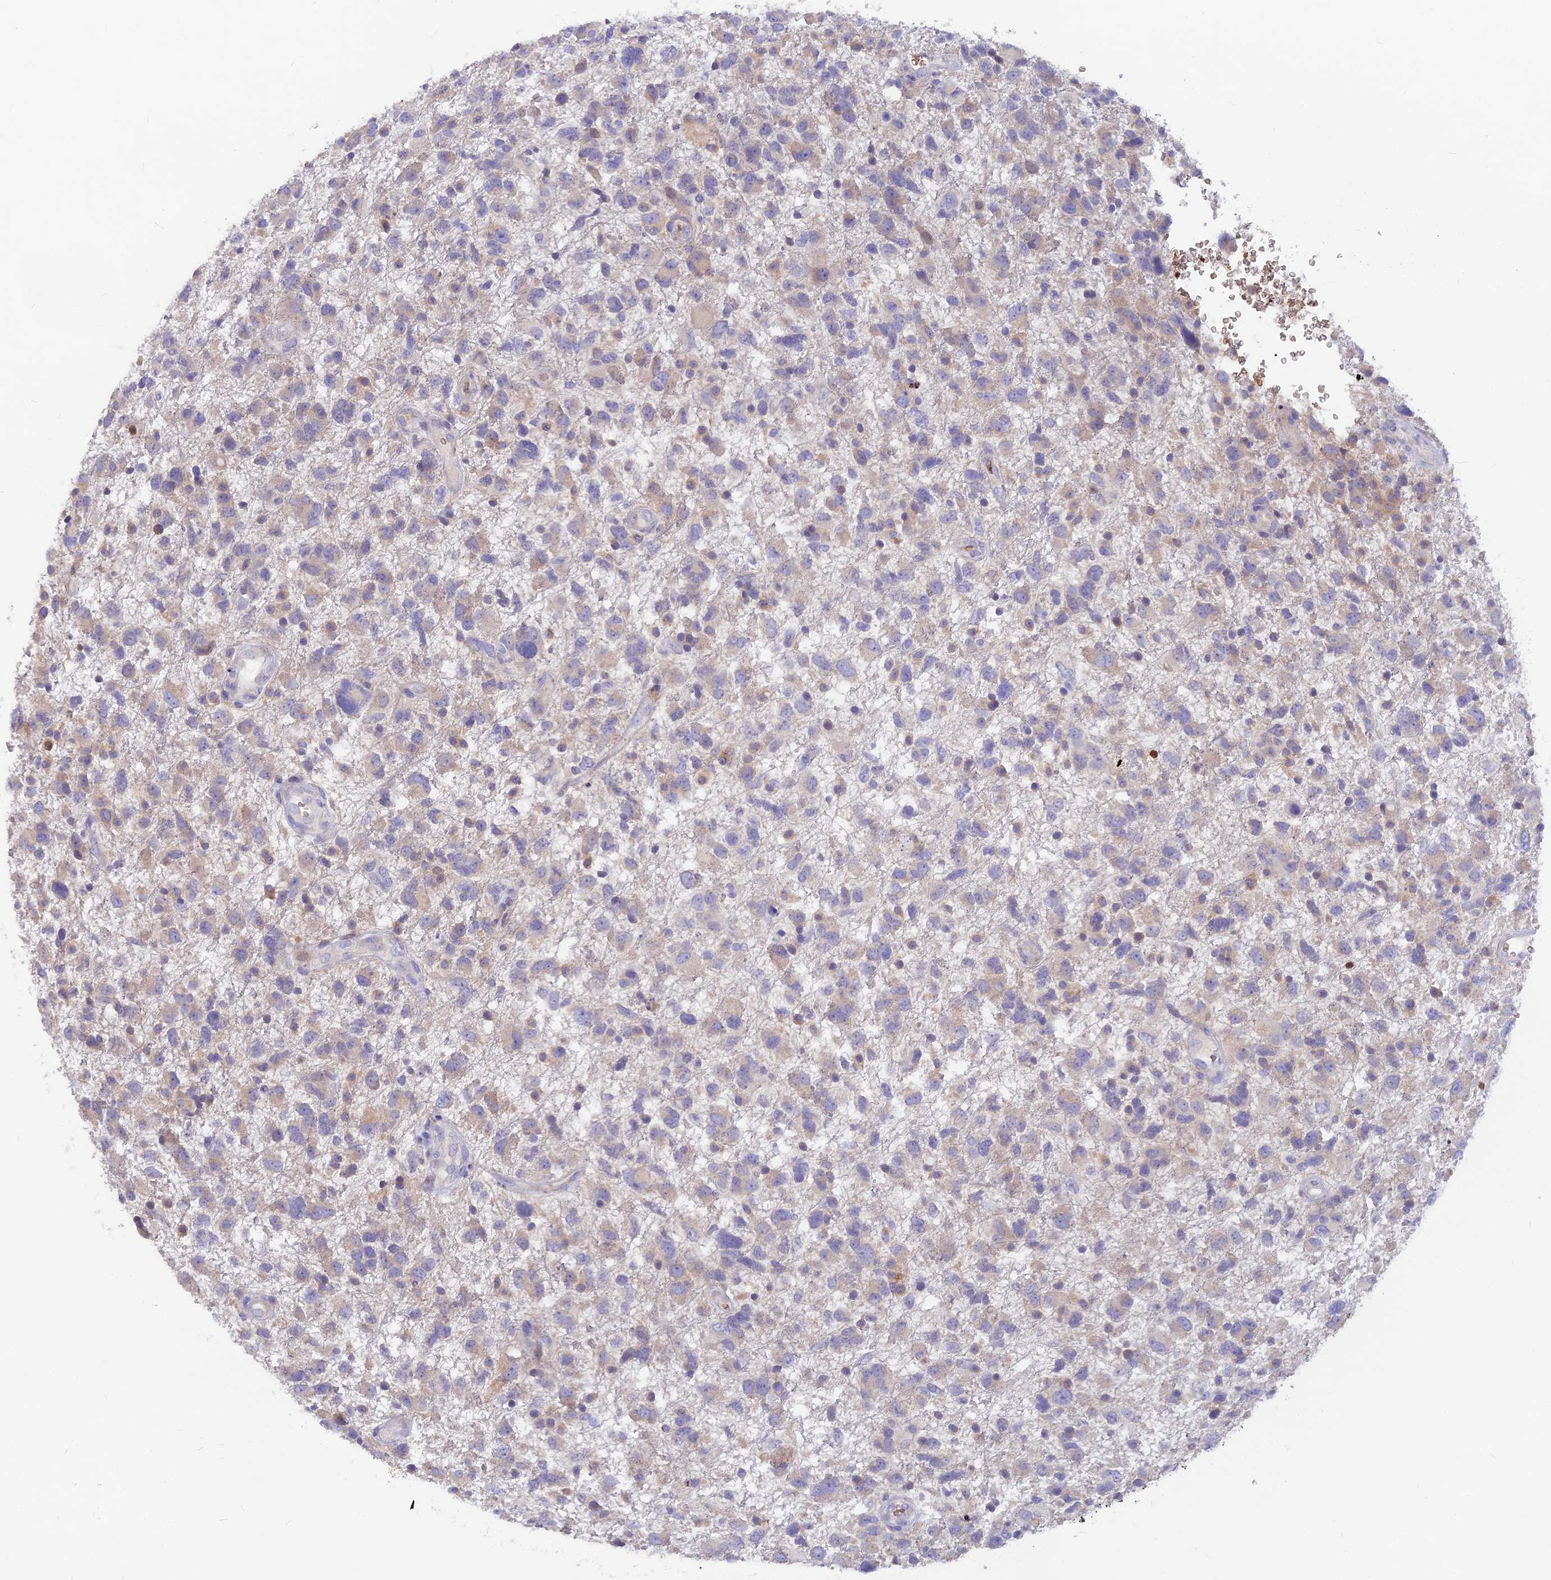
{"staining": {"intensity": "weak", "quantity": "<25%", "location": "cytoplasmic/membranous"}, "tissue": "glioma", "cell_type": "Tumor cells", "image_type": "cancer", "snomed": [{"axis": "morphology", "description": "Glioma, malignant, High grade"}, {"axis": "topography", "description": "Brain"}], "caption": "Tumor cells are negative for brown protein staining in high-grade glioma (malignant).", "gene": "DENND2D", "patient": {"sex": "male", "age": 61}}